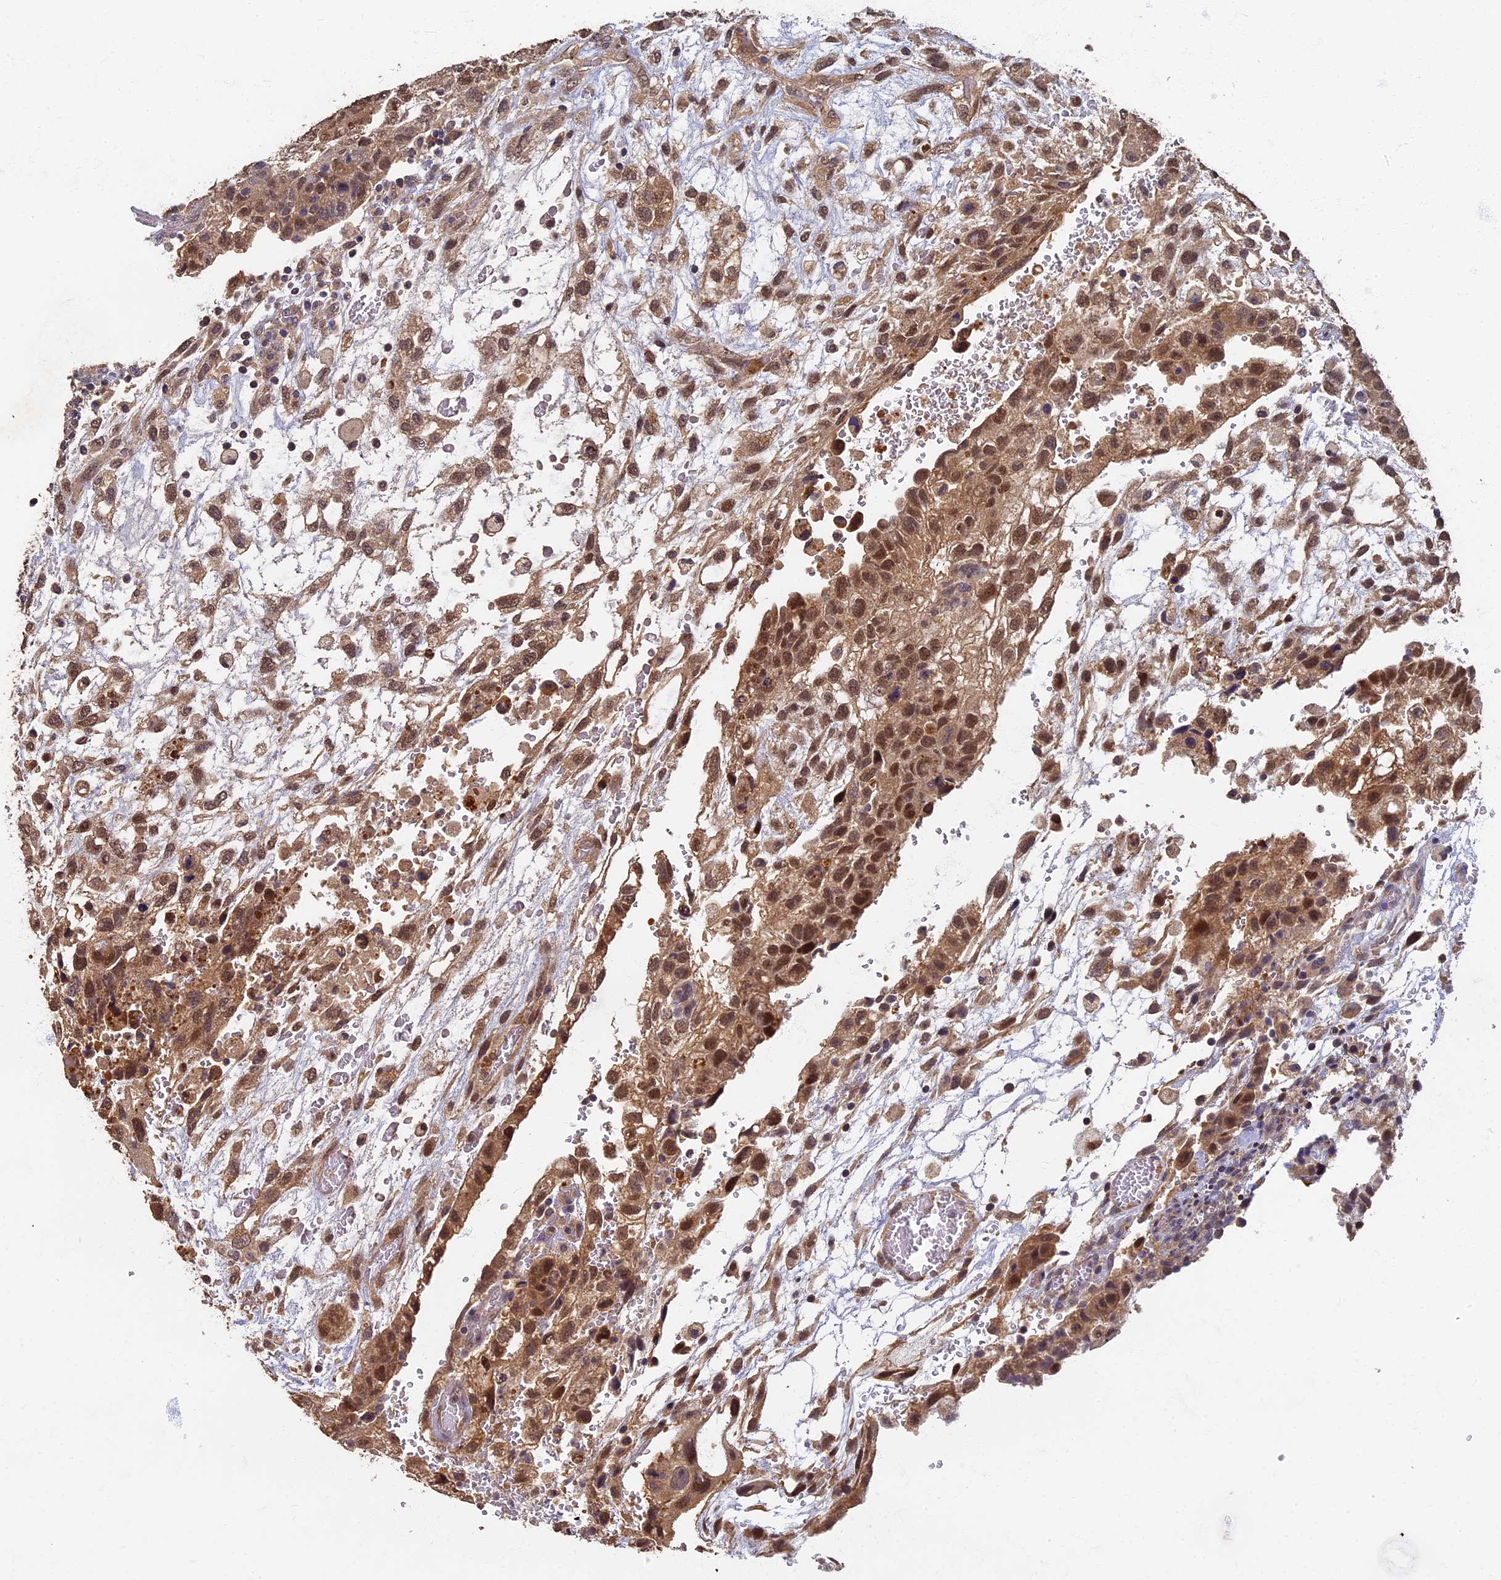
{"staining": {"intensity": "moderate", "quantity": ">75%", "location": "cytoplasmic/membranous,nuclear"}, "tissue": "testis cancer", "cell_type": "Tumor cells", "image_type": "cancer", "snomed": [{"axis": "morphology", "description": "Carcinoma, Embryonal, NOS"}, {"axis": "topography", "description": "Testis"}], "caption": "A histopathology image of embryonal carcinoma (testis) stained for a protein exhibits moderate cytoplasmic/membranous and nuclear brown staining in tumor cells. (Stains: DAB in brown, nuclei in blue, Microscopy: brightfield microscopy at high magnification).", "gene": "RSPH3", "patient": {"sex": "male", "age": 36}}